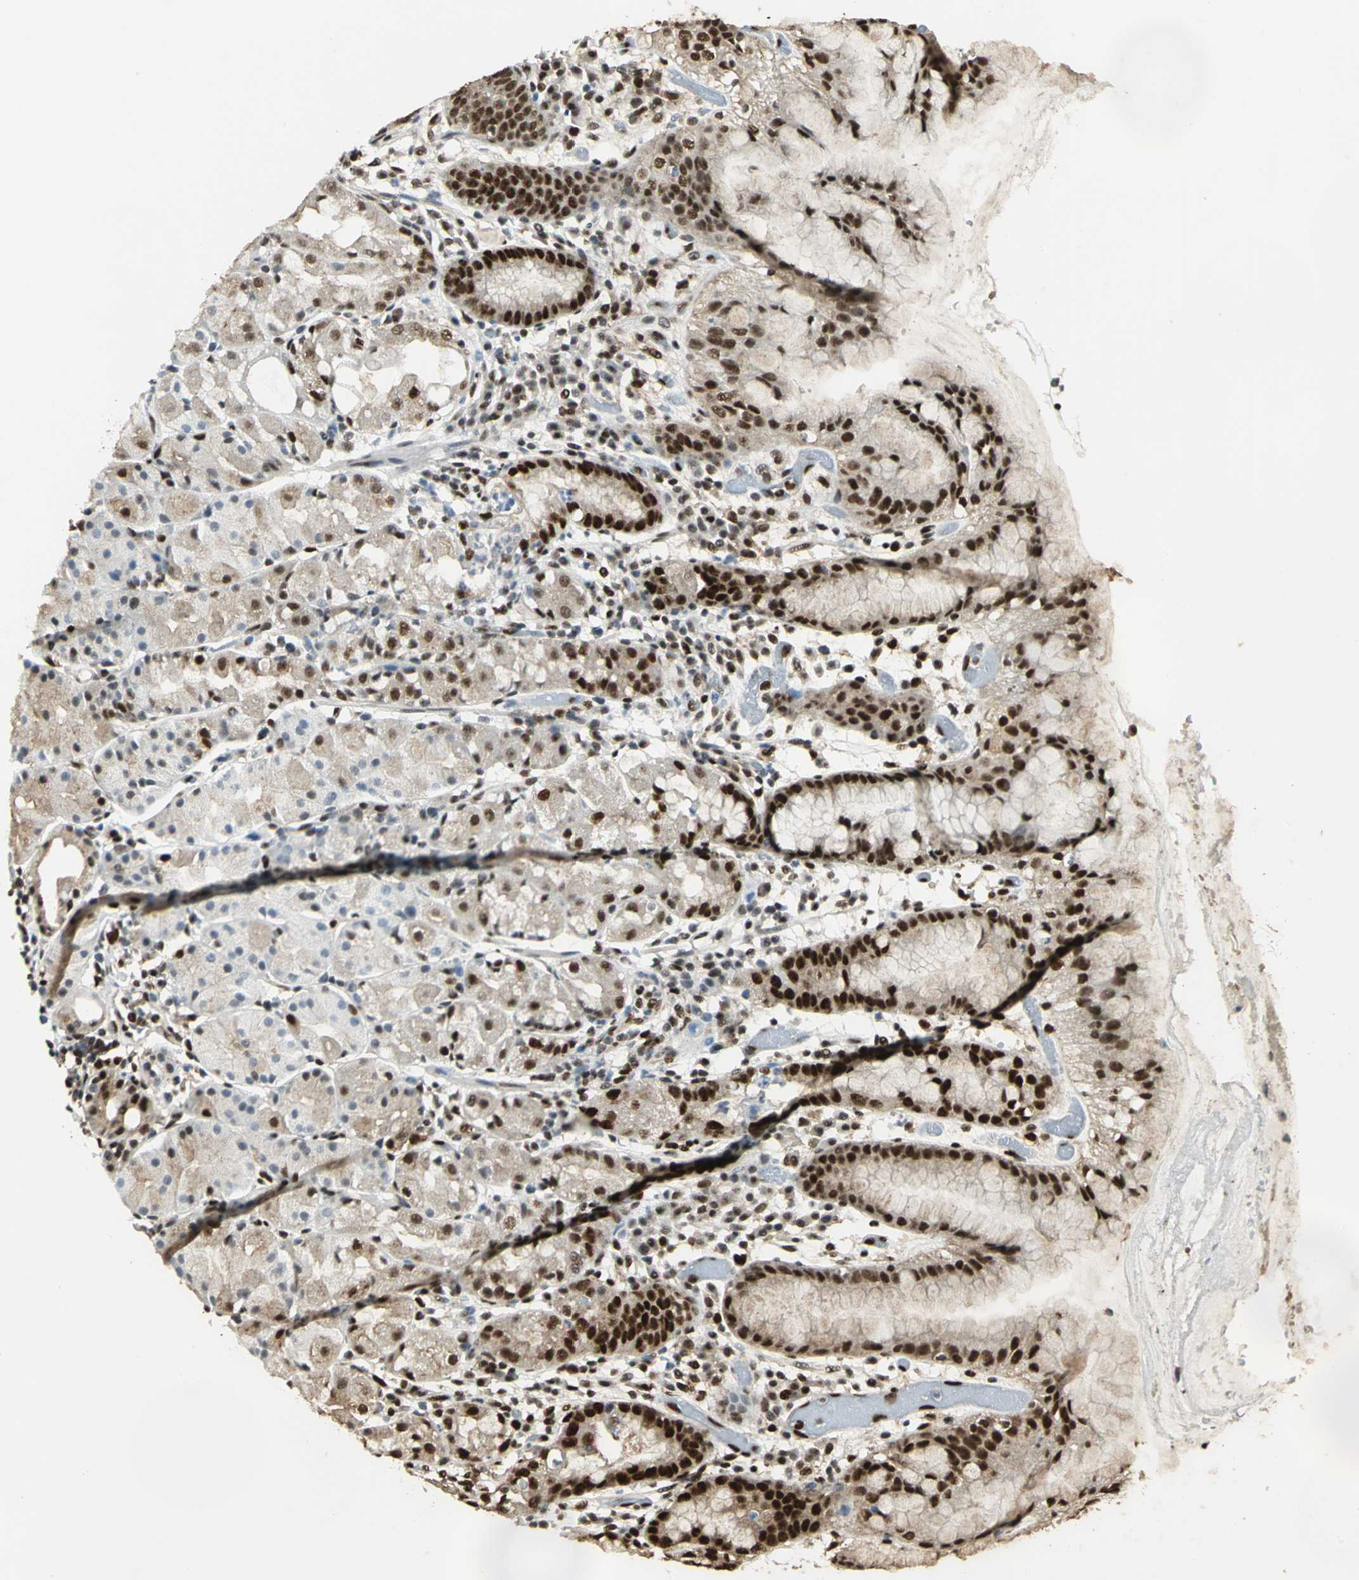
{"staining": {"intensity": "moderate", "quantity": ">75%", "location": "cytoplasmic/membranous,nuclear"}, "tissue": "stomach", "cell_type": "Glandular cells", "image_type": "normal", "snomed": [{"axis": "morphology", "description": "Normal tissue, NOS"}, {"axis": "topography", "description": "Stomach"}, {"axis": "topography", "description": "Stomach, lower"}], "caption": "About >75% of glandular cells in normal human stomach show moderate cytoplasmic/membranous,nuclear protein expression as visualized by brown immunohistochemical staining.", "gene": "DDX5", "patient": {"sex": "female", "age": 75}}